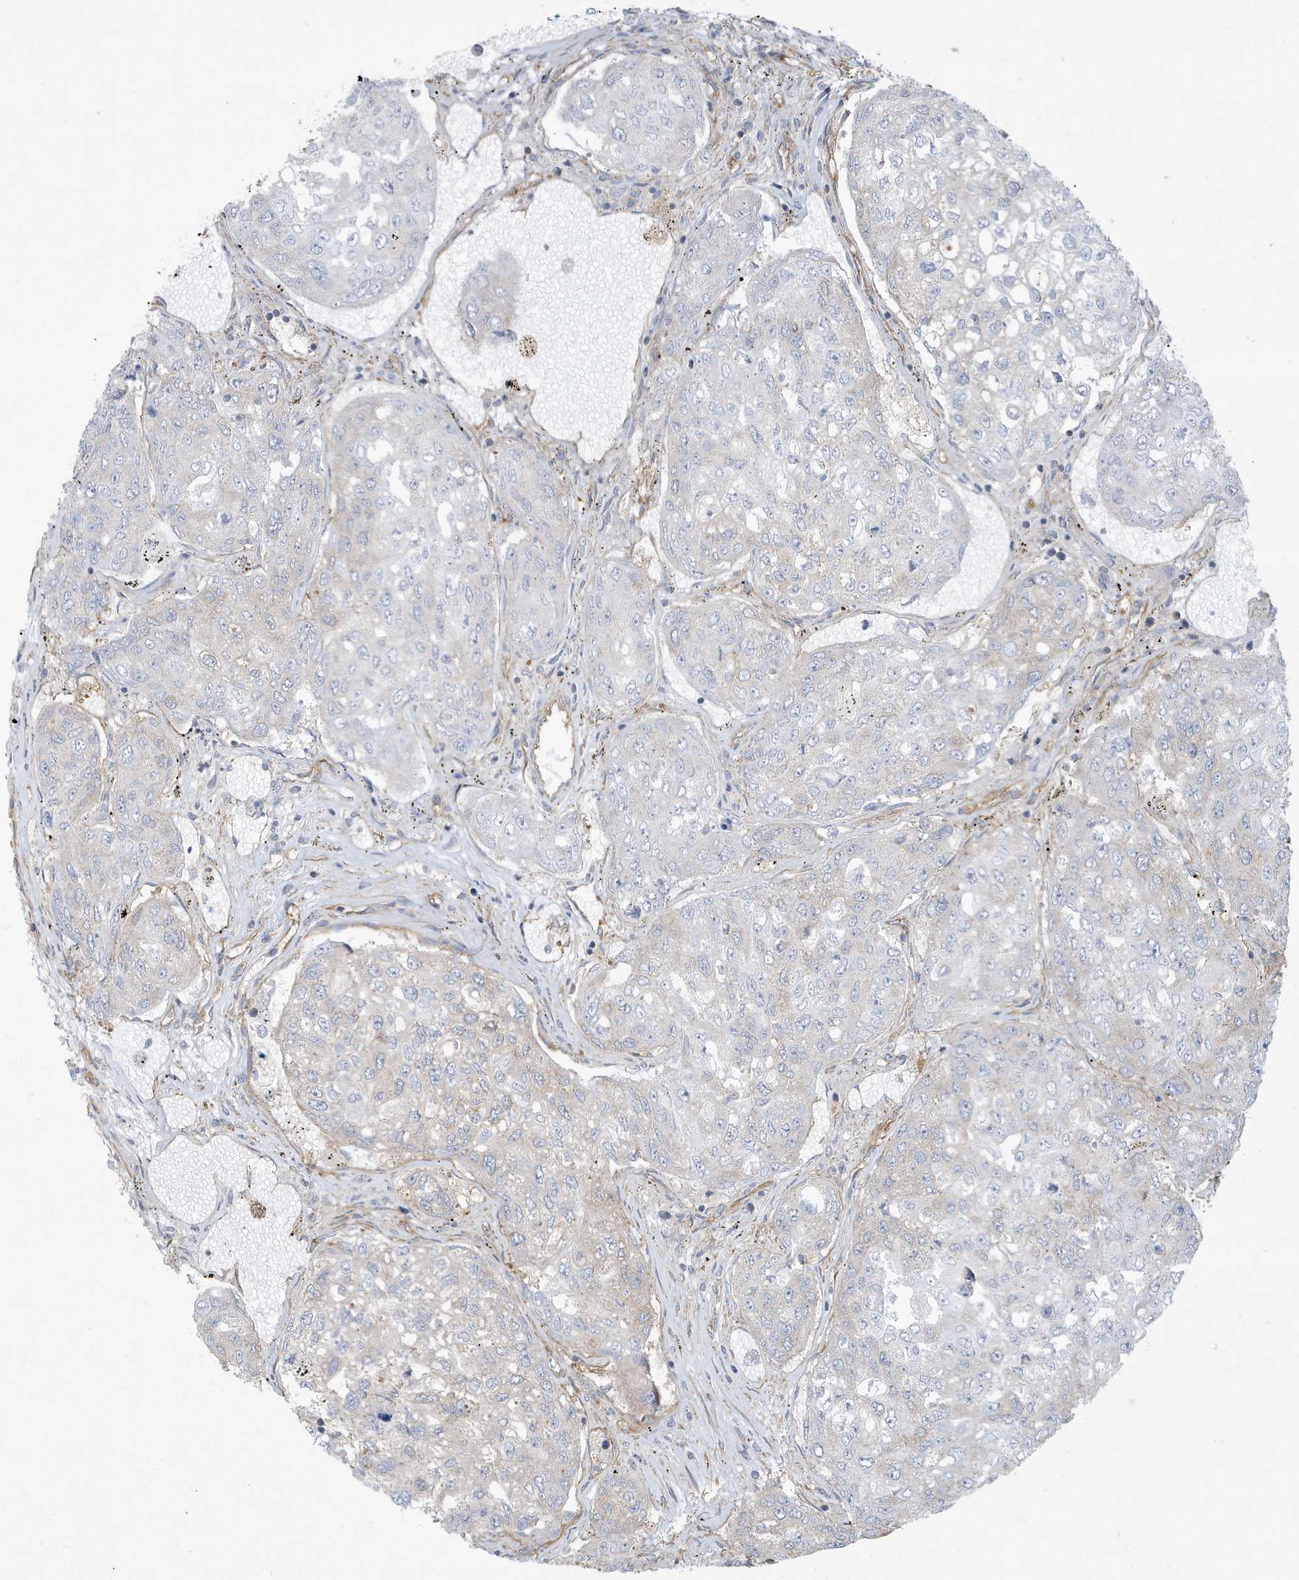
{"staining": {"intensity": "negative", "quantity": "none", "location": "none"}, "tissue": "urothelial cancer", "cell_type": "Tumor cells", "image_type": "cancer", "snomed": [{"axis": "morphology", "description": "Urothelial carcinoma, High grade"}, {"axis": "topography", "description": "Lymph node"}, {"axis": "topography", "description": "Urinary bladder"}], "caption": "An immunohistochemistry image of urothelial cancer is shown. There is no staining in tumor cells of urothelial cancer. (DAB immunohistochemistry with hematoxylin counter stain).", "gene": "ATP23", "patient": {"sex": "male", "age": 51}}